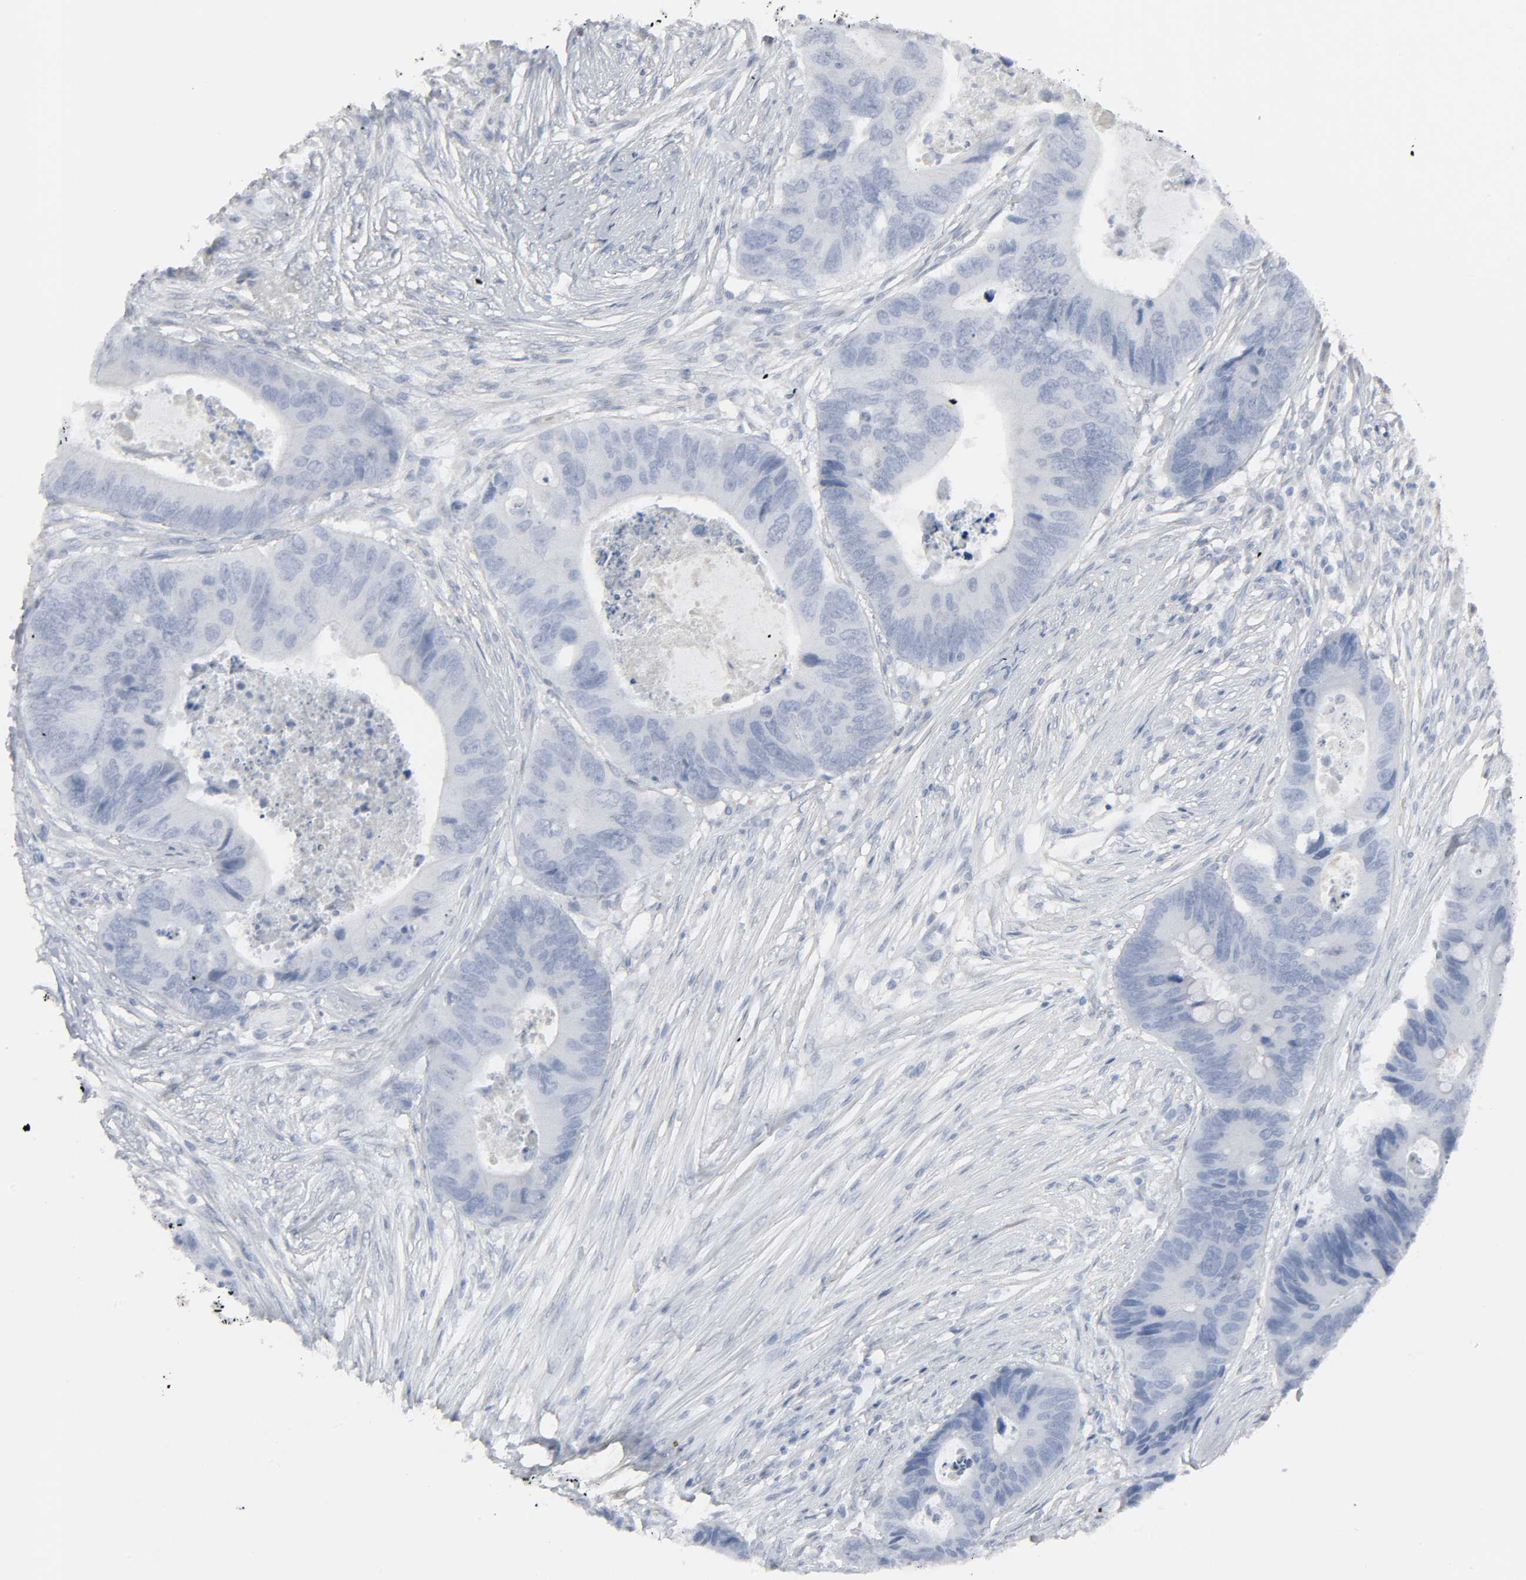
{"staining": {"intensity": "negative", "quantity": "none", "location": "none"}, "tissue": "colorectal cancer", "cell_type": "Tumor cells", "image_type": "cancer", "snomed": [{"axis": "morphology", "description": "Adenocarcinoma, NOS"}, {"axis": "topography", "description": "Colon"}], "caption": "Tumor cells show no significant staining in adenocarcinoma (colorectal).", "gene": "ZNF222", "patient": {"sex": "male", "age": 71}}